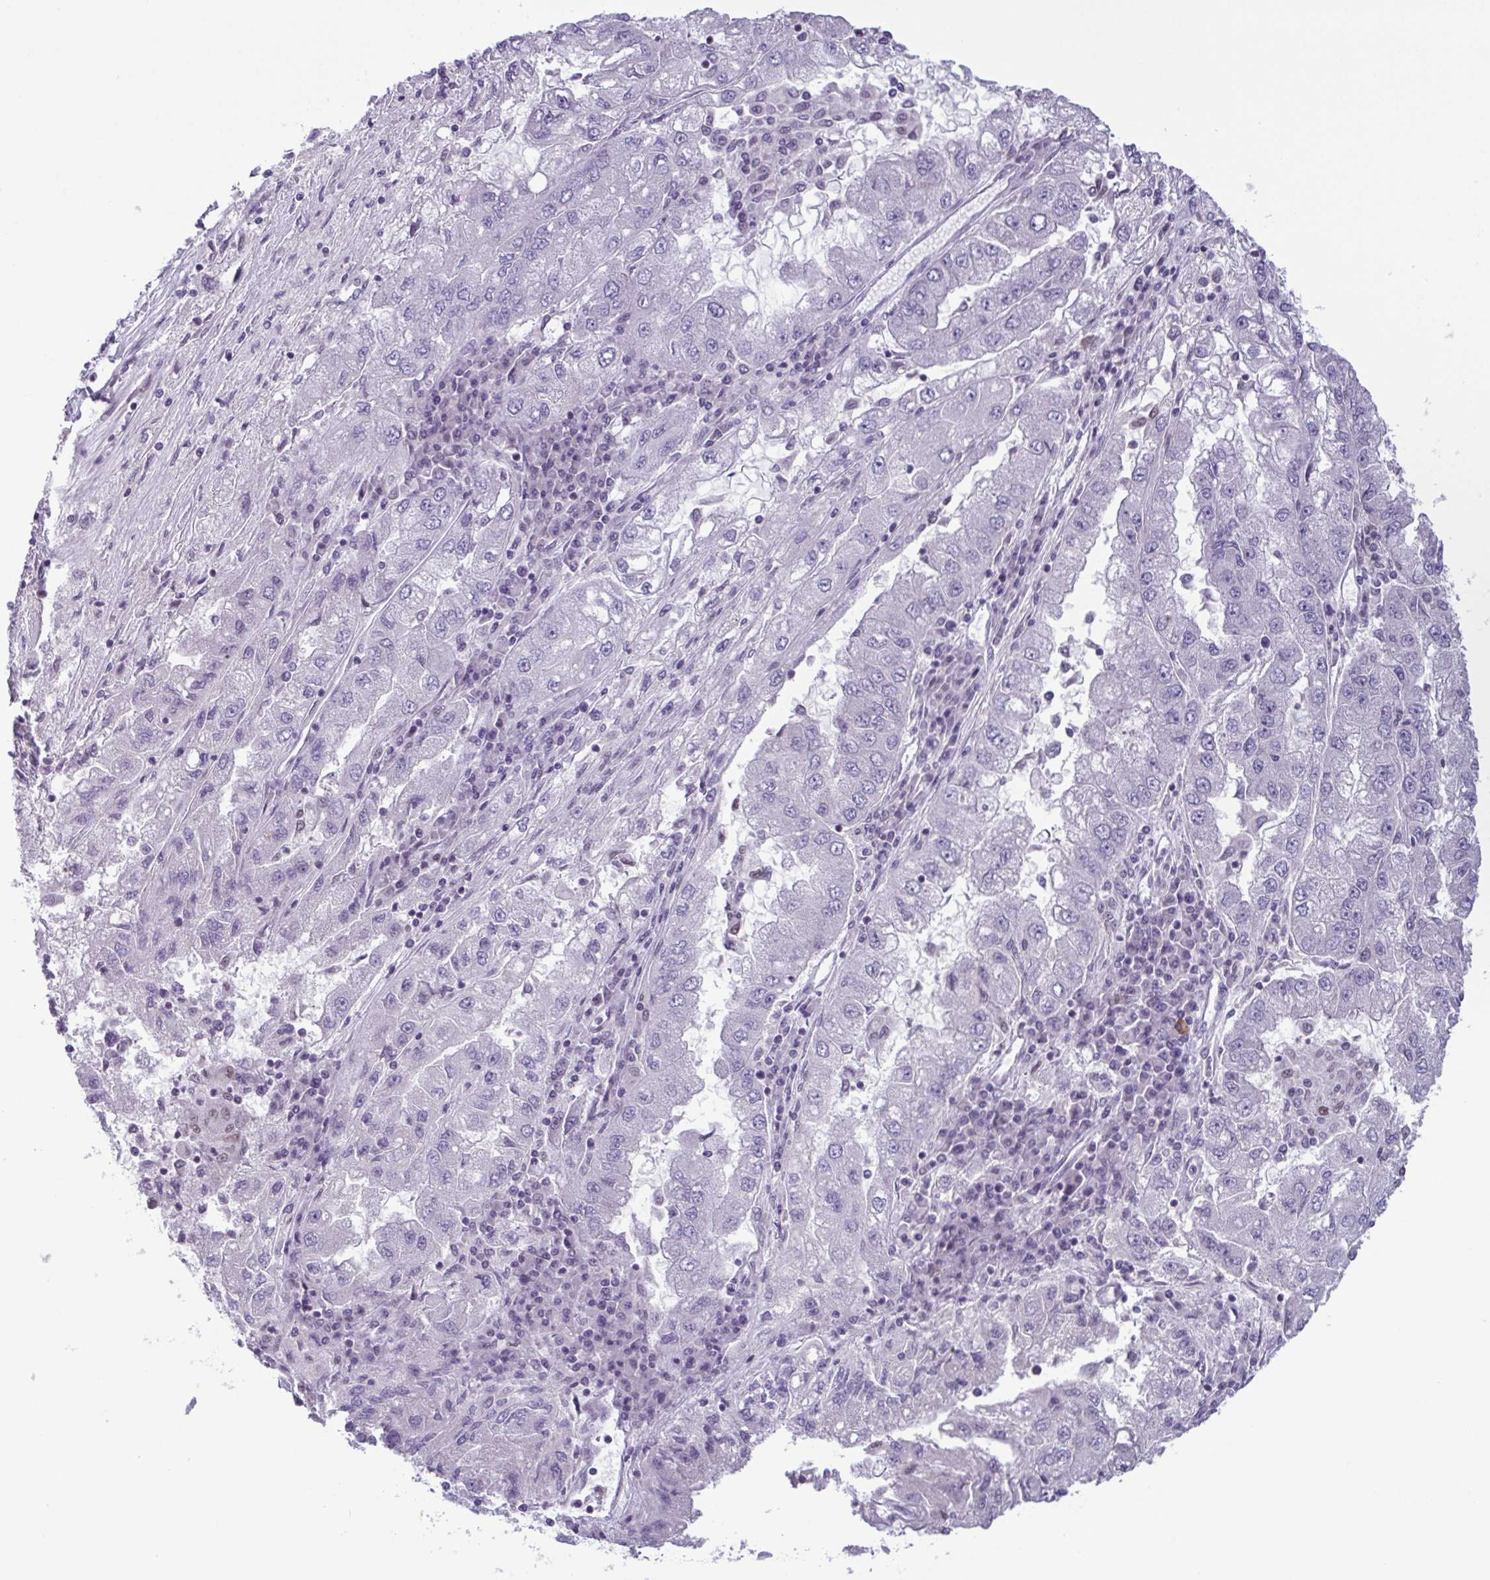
{"staining": {"intensity": "negative", "quantity": "none", "location": "none"}, "tissue": "lung cancer", "cell_type": "Tumor cells", "image_type": "cancer", "snomed": [{"axis": "morphology", "description": "Adenocarcinoma, NOS"}, {"axis": "morphology", "description": "Adenocarcinoma primary or metastatic"}, {"axis": "topography", "description": "Lung"}], "caption": "The photomicrograph demonstrates no significant positivity in tumor cells of adenocarcinoma (lung). (DAB immunohistochemistry with hematoxylin counter stain).", "gene": "IRF1", "patient": {"sex": "male", "age": 74}}